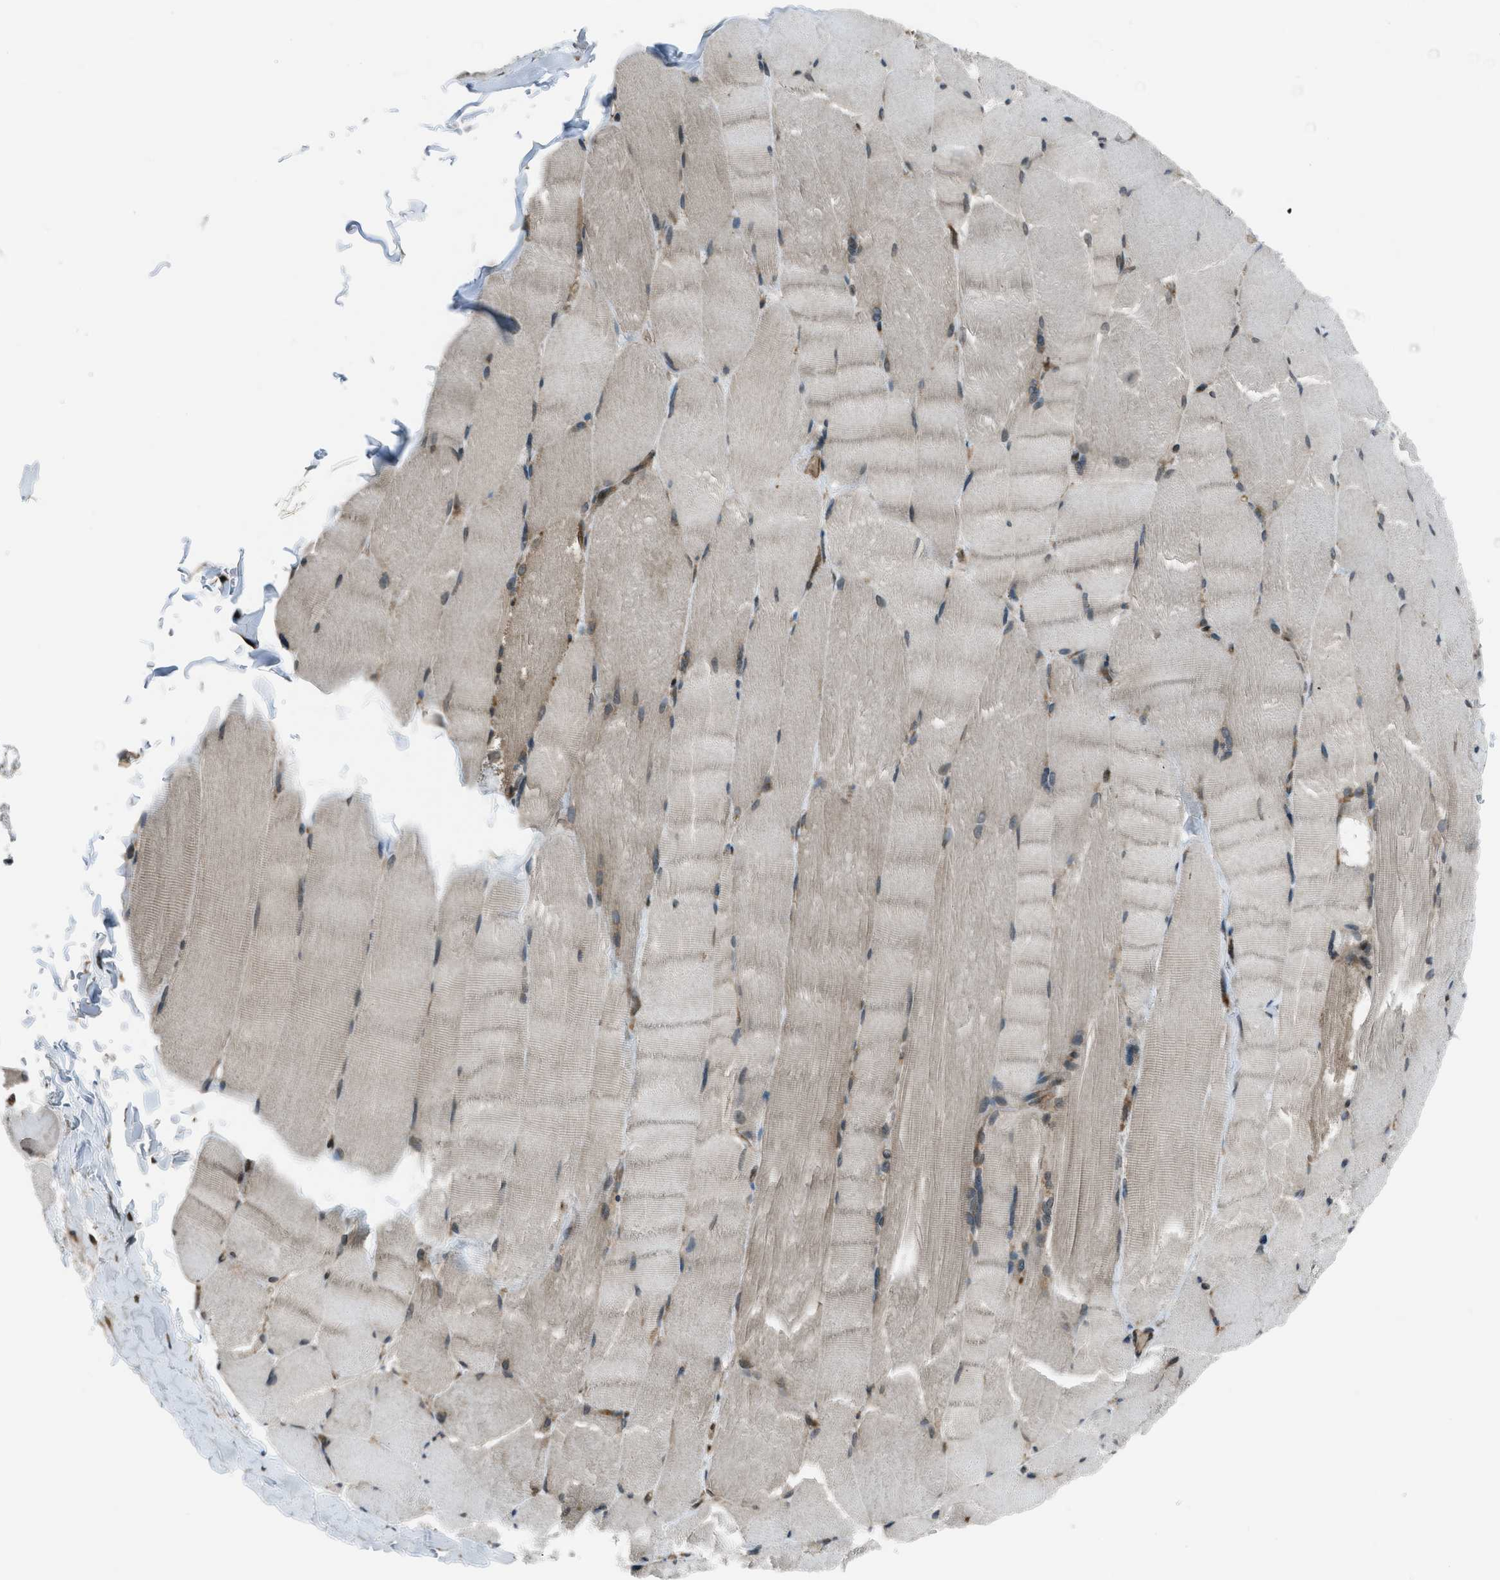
{"staining": {"intensity": "negative", "quantity": "none", "location": "none"}, "tissue": "skeletal muscle", "cell_type": "Myocytes", "image_type": "normal", "snomed": [{"axis": "morphology", "description": "Normal tissue, NOS"}, {"axis": "topography", "description": "Skin"}, {"axis": "topography", "description": "Skeletal muscle"}], "caption": "Immunohistochemistry micrograph of unremarkable skeletal muscle: human skeletal muscle stained with DAB demonstrates no significant protein positivity in myocytes.", "gene": "ASAP2", "patient": {"sex": "male", "age": 83}}